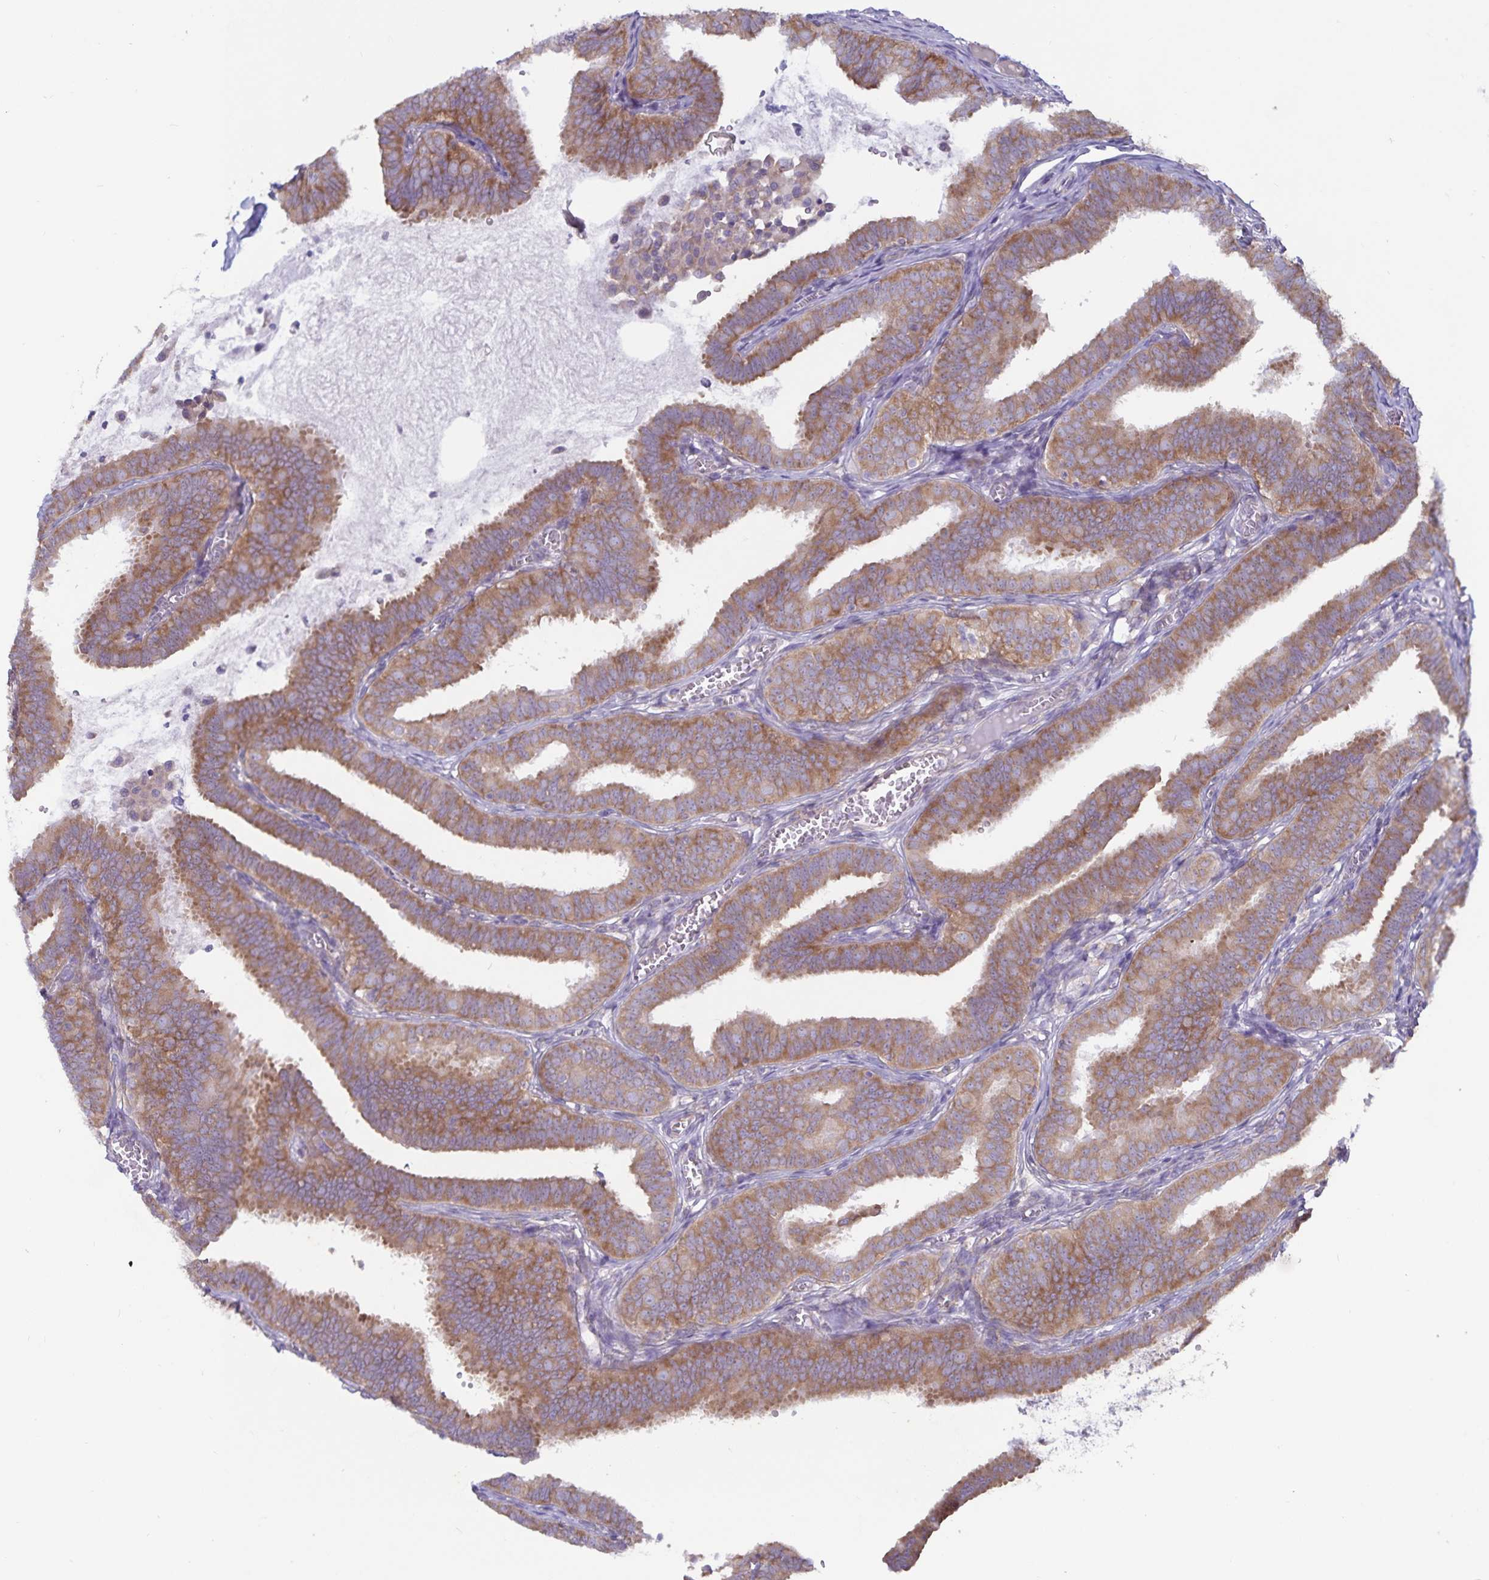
{"staining": {"intensity": "moderate", "quantity": ">75%", "location": "cytoplasmic/membranous"}, "tissue": "fallopian tube", "cell_type": "Glandular cells", "image_type": "normal", "snomed": [{"axis": "morphology", "description": "Normal tissue, NOS"}, {"axis": "topography", "description": "Fallopian tube"}], "caption": "A high-resolution micrograph shows IHC staining of benign fallopian tube, which shows moderate cytoplasmic/membranous positivity in about >75% of glandular cells.", "gene": "FAM120A", "patient": {"sex": "female", "age": 25}}